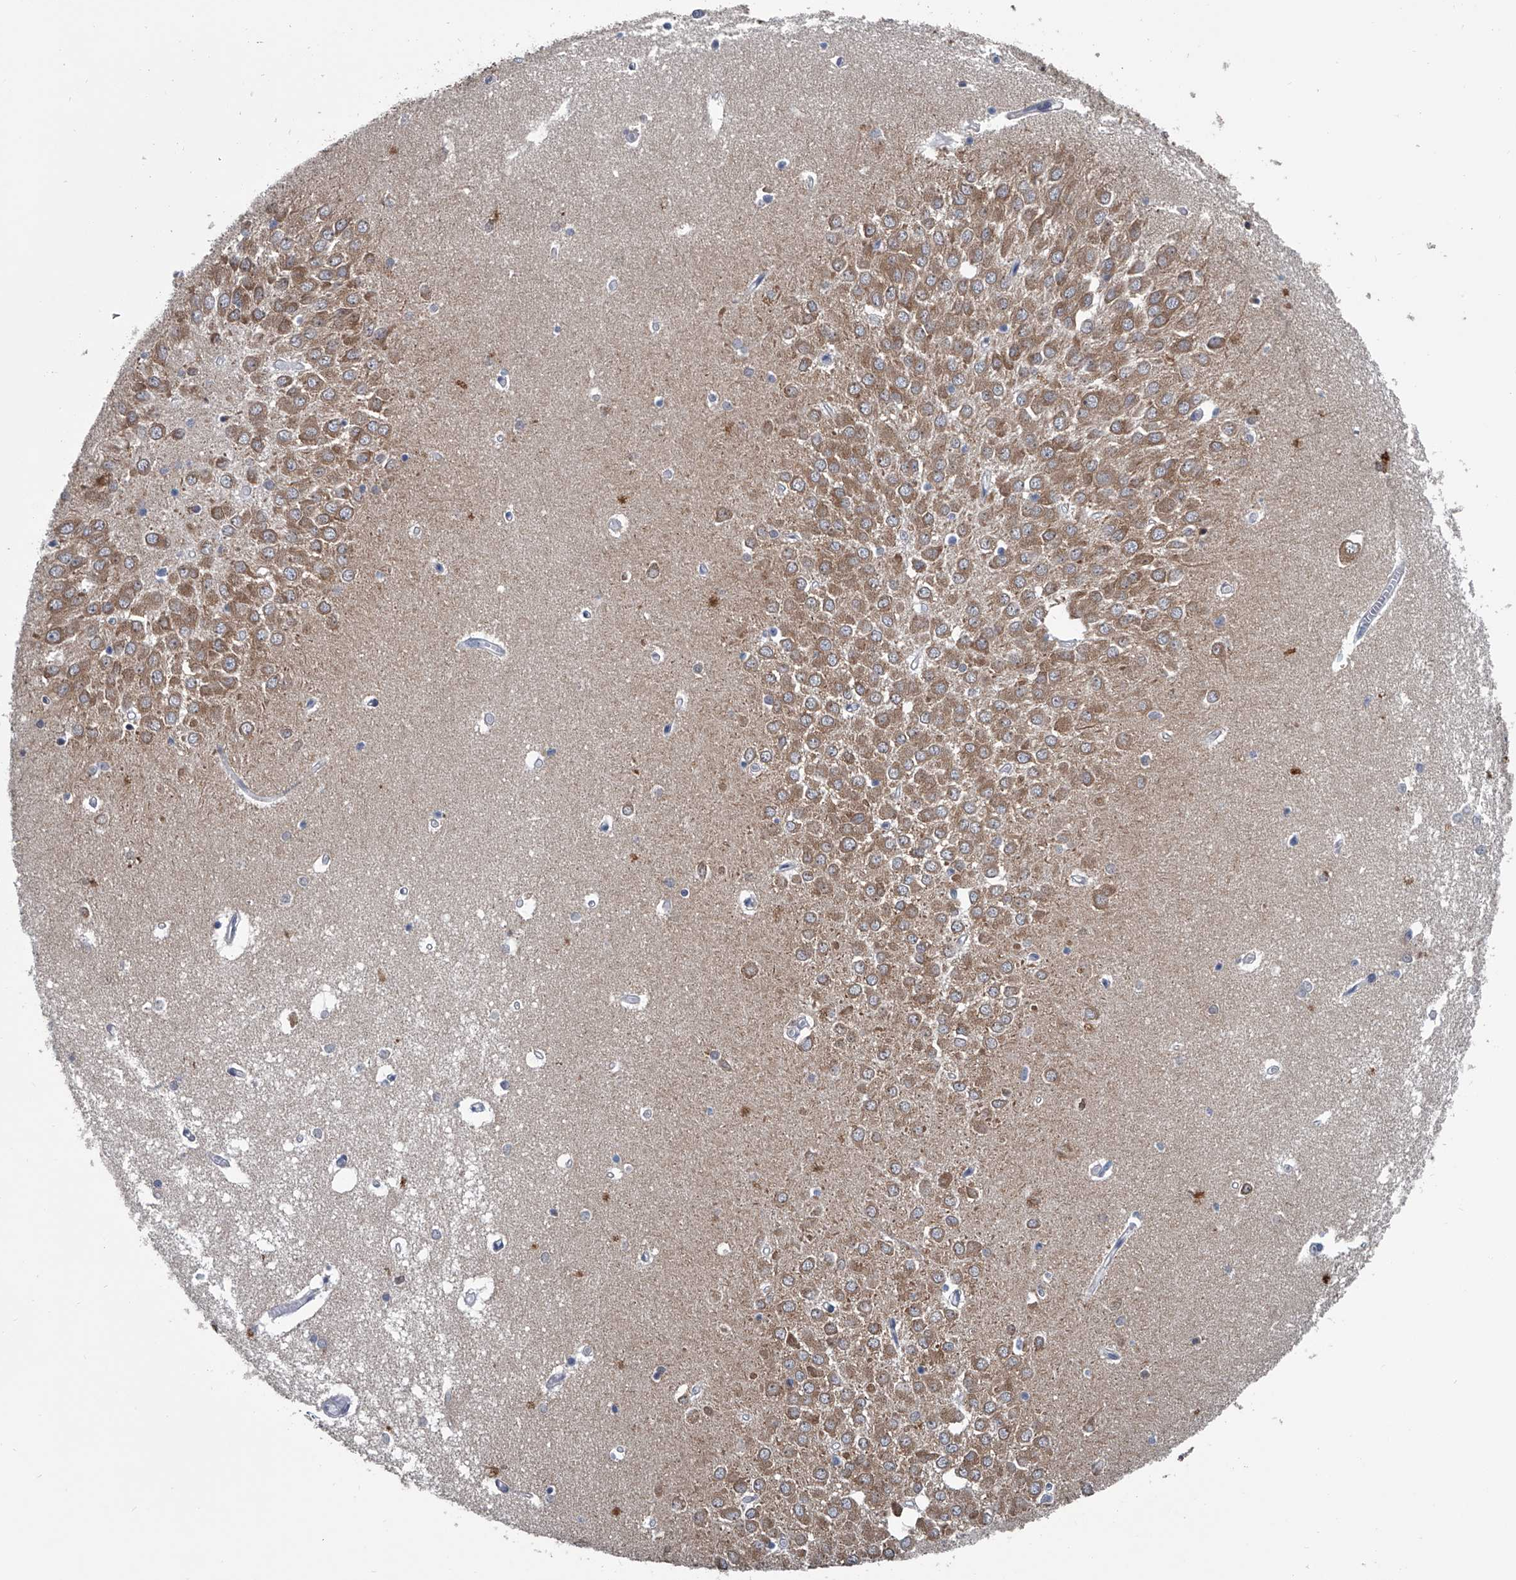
{"staining": {"intensity": "moderate", "quantity": "<25%", "location": "cytoplasmic/membranous"}, "tissue": "hippocampus", "cell_type": "Glial cells", "image_type": "normal", "snomed": [{"axis": "morphology", "description": "Normal tissue, NOS"}, {"axis": "topography", "description": "Hippocampus"}], "caption": "DAB (3,3'-diaminobenzidine) immunohistochemical staining of benign hippocampus demonstrates moderate cytoplasmic/membranous protein positivity in approximately <25% of glial cells.", "gene": "PPP2R5D", "patient": {"sex": "male", "age": 70}}